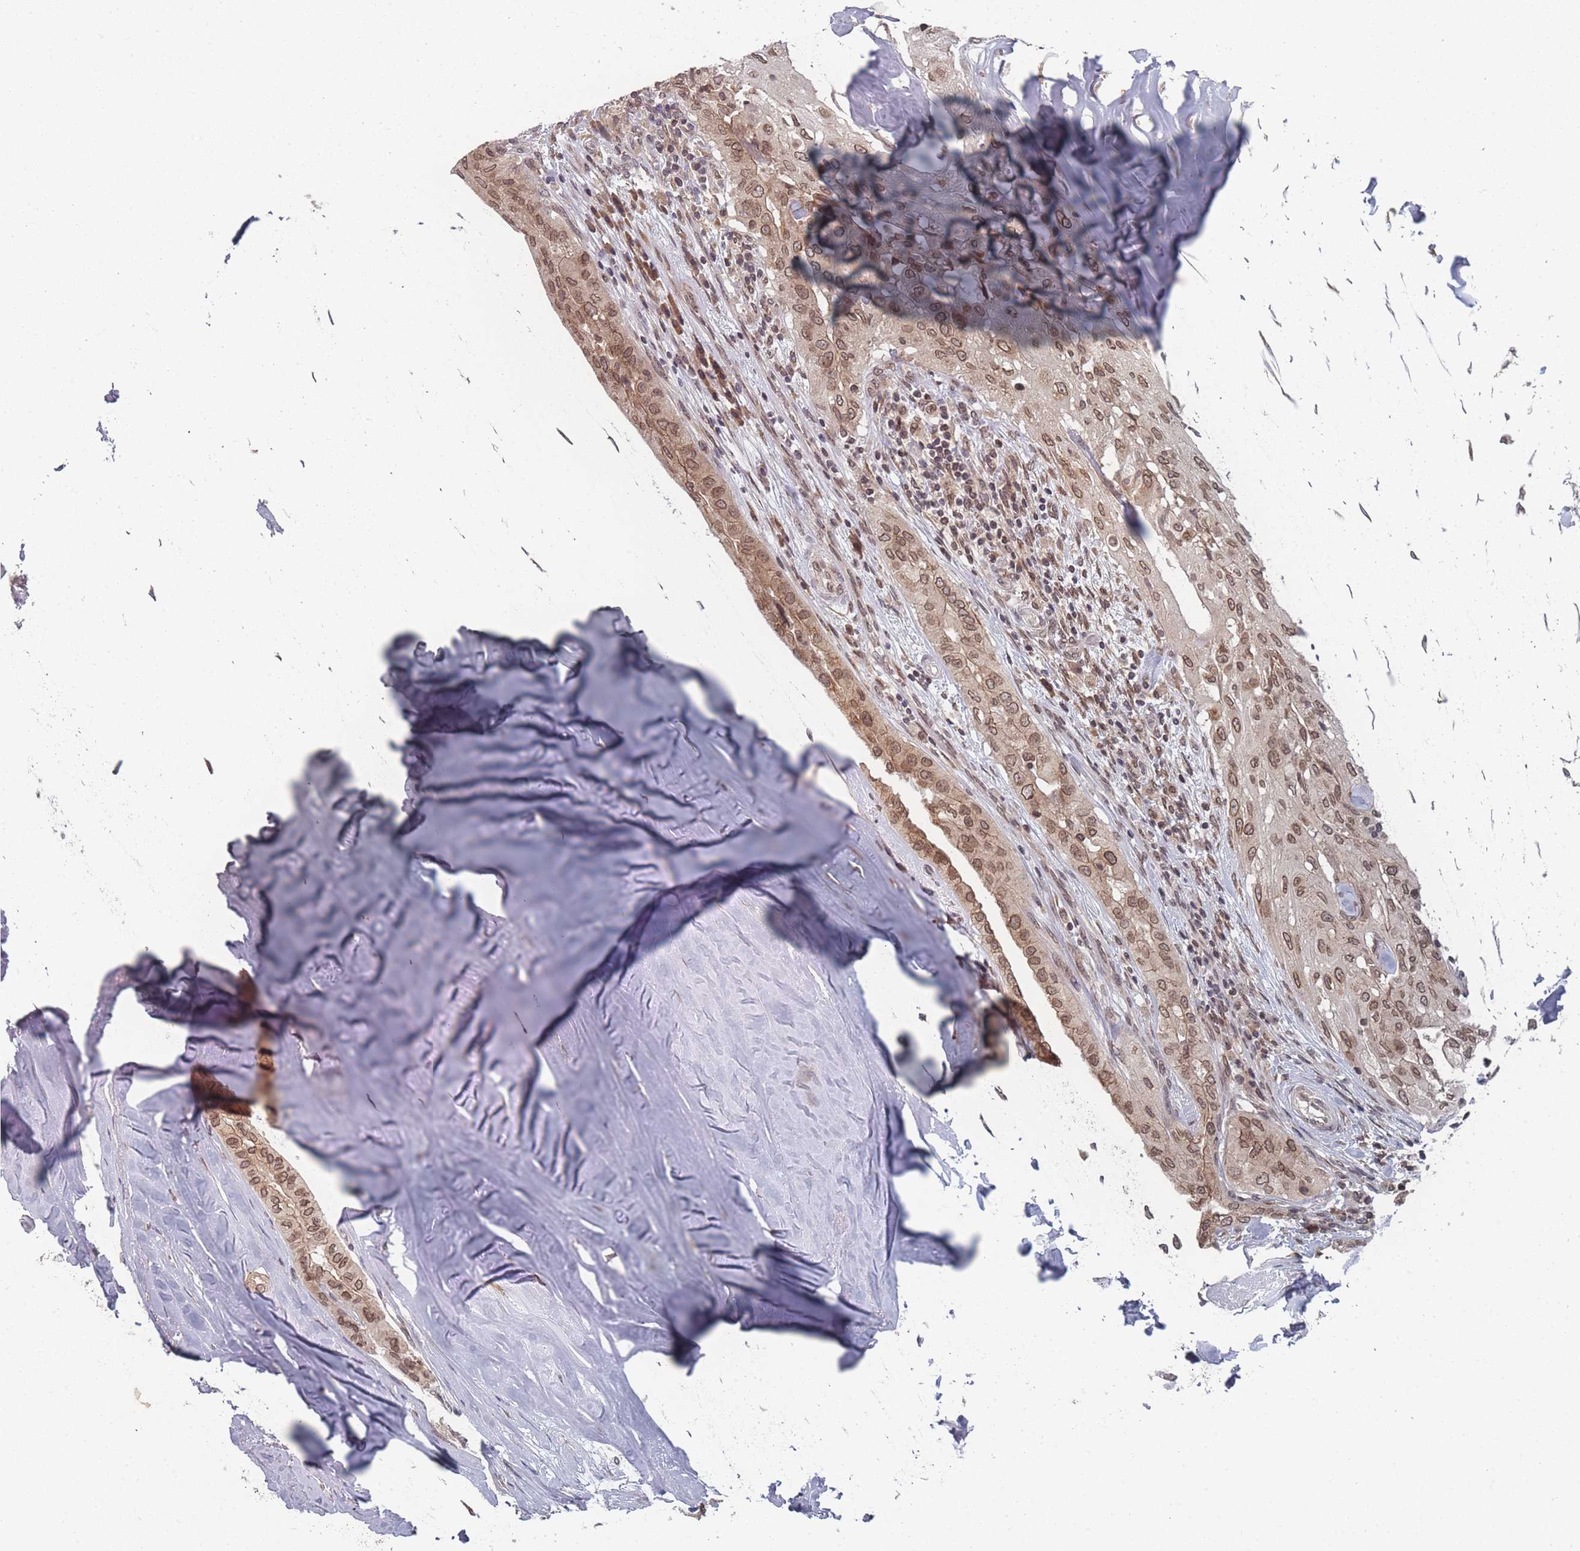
{"staining": {"intensity": "moderate", "quantity": ">75%", "location": "cytoplasmic/membranous,nuclear"}, "tissue": "thyroid cancer", "cell_type": "Tumor cells", "image_type": "cancer", "snomed": [{"axis": "morphology", "description": "Papillary adenocarcinoma, NOS"}, {"axis": "topography", "description": "Thyroid gland"}], "caption": "IHC (DAB (3,3'-diaminobenzidine)) staining of thyroid papillary adenocarcinoma reveals moderate cytoplasmic/membranous and nuclear protein positivity in about >75% of tumor cells.", "gene": "TBC1D25", "patient": {"sex": "female", "age": 59}}